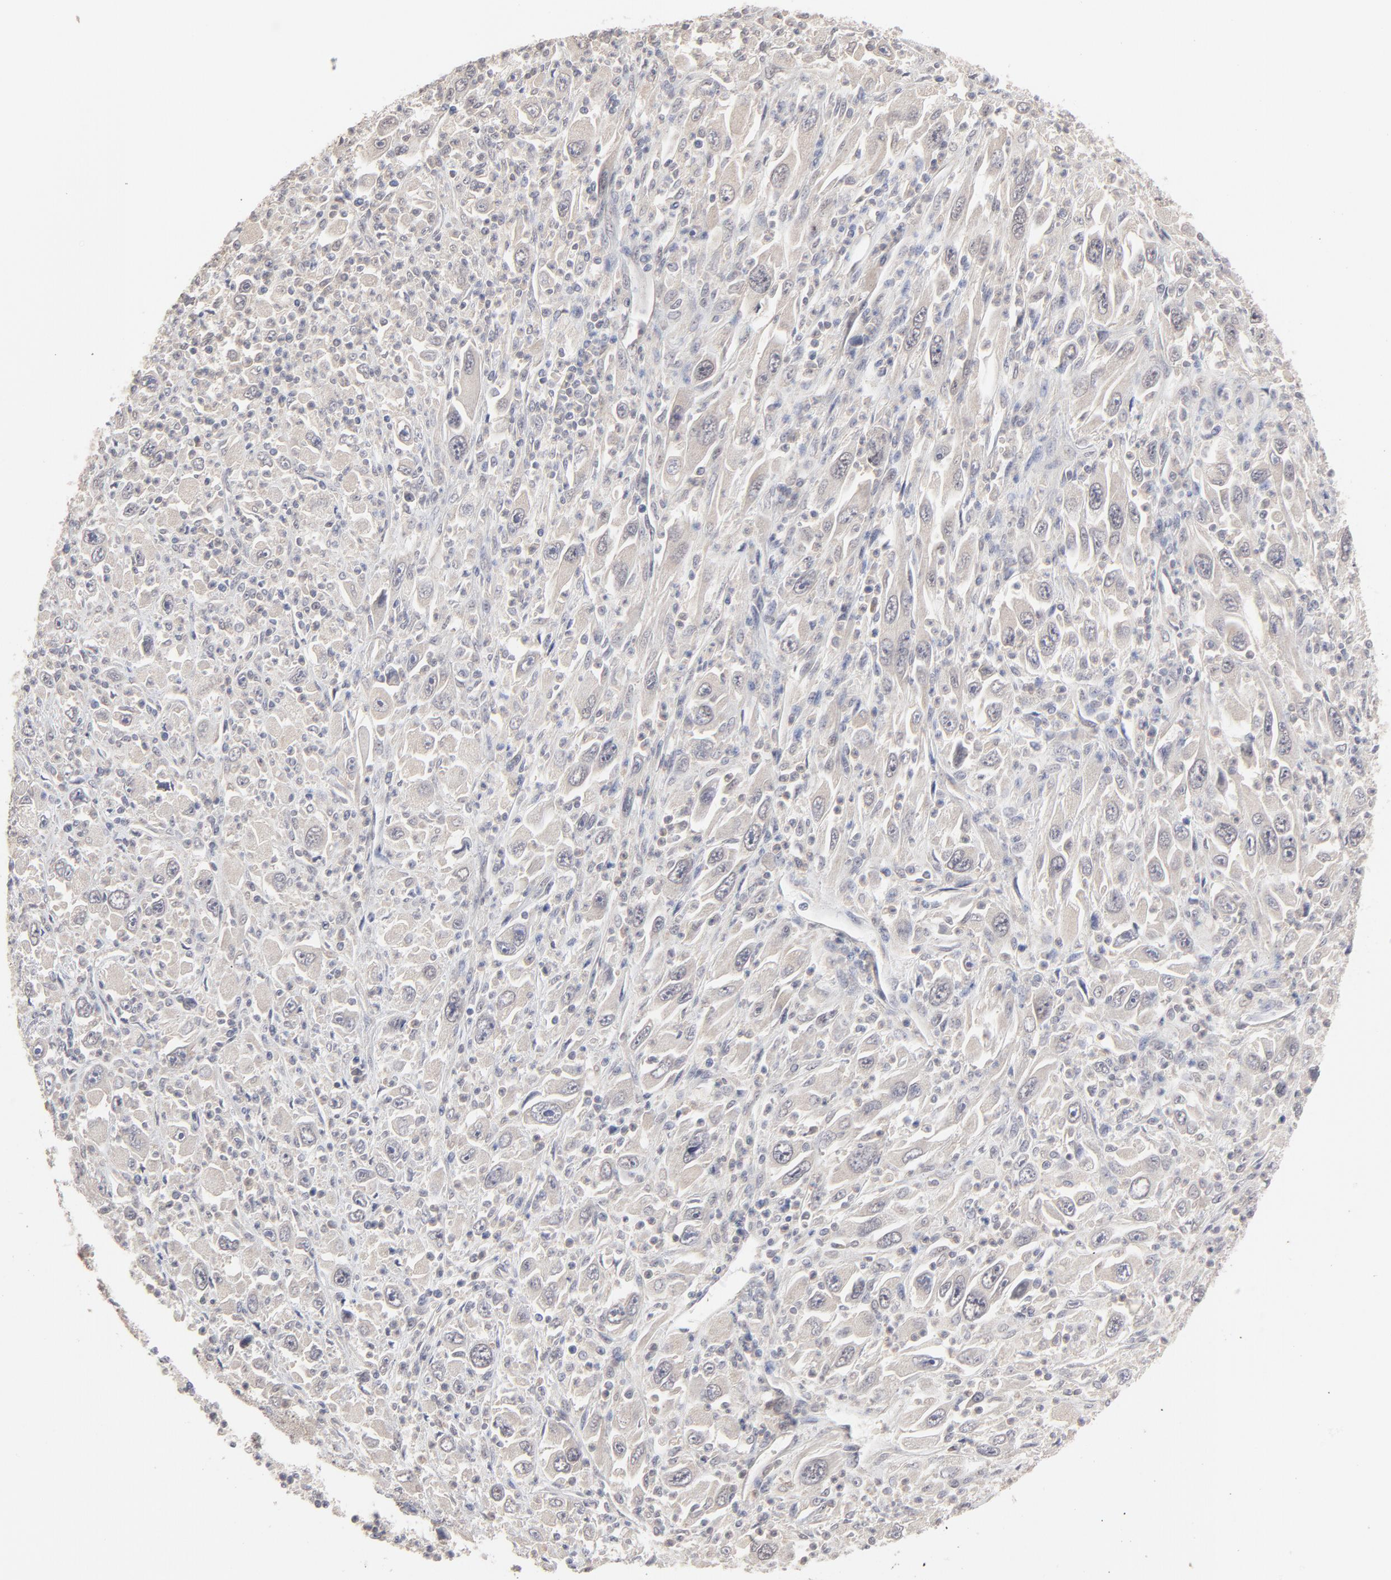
{"staining": {"intensity": "weak", "quantity": ">75%", "location": "cytoplasmic/membranous"}, "tissue": "melanoma", "cell_type": "Tumor cells", "image_type": "cancer", "snomed": [{"axis": "morphology", "description": "Malignant melanoma, Metastatic site"}, {"axis": "topography", "description": "Skin"}], "caption": "Weak cytoplasmic/membranous expression for a protein is identified in approximately >75% of tumor cells of malignant melanoma (metastatic site) using IHC.", "gene": "FAM199X", "patient": {"sex": "female", "age": 56}}